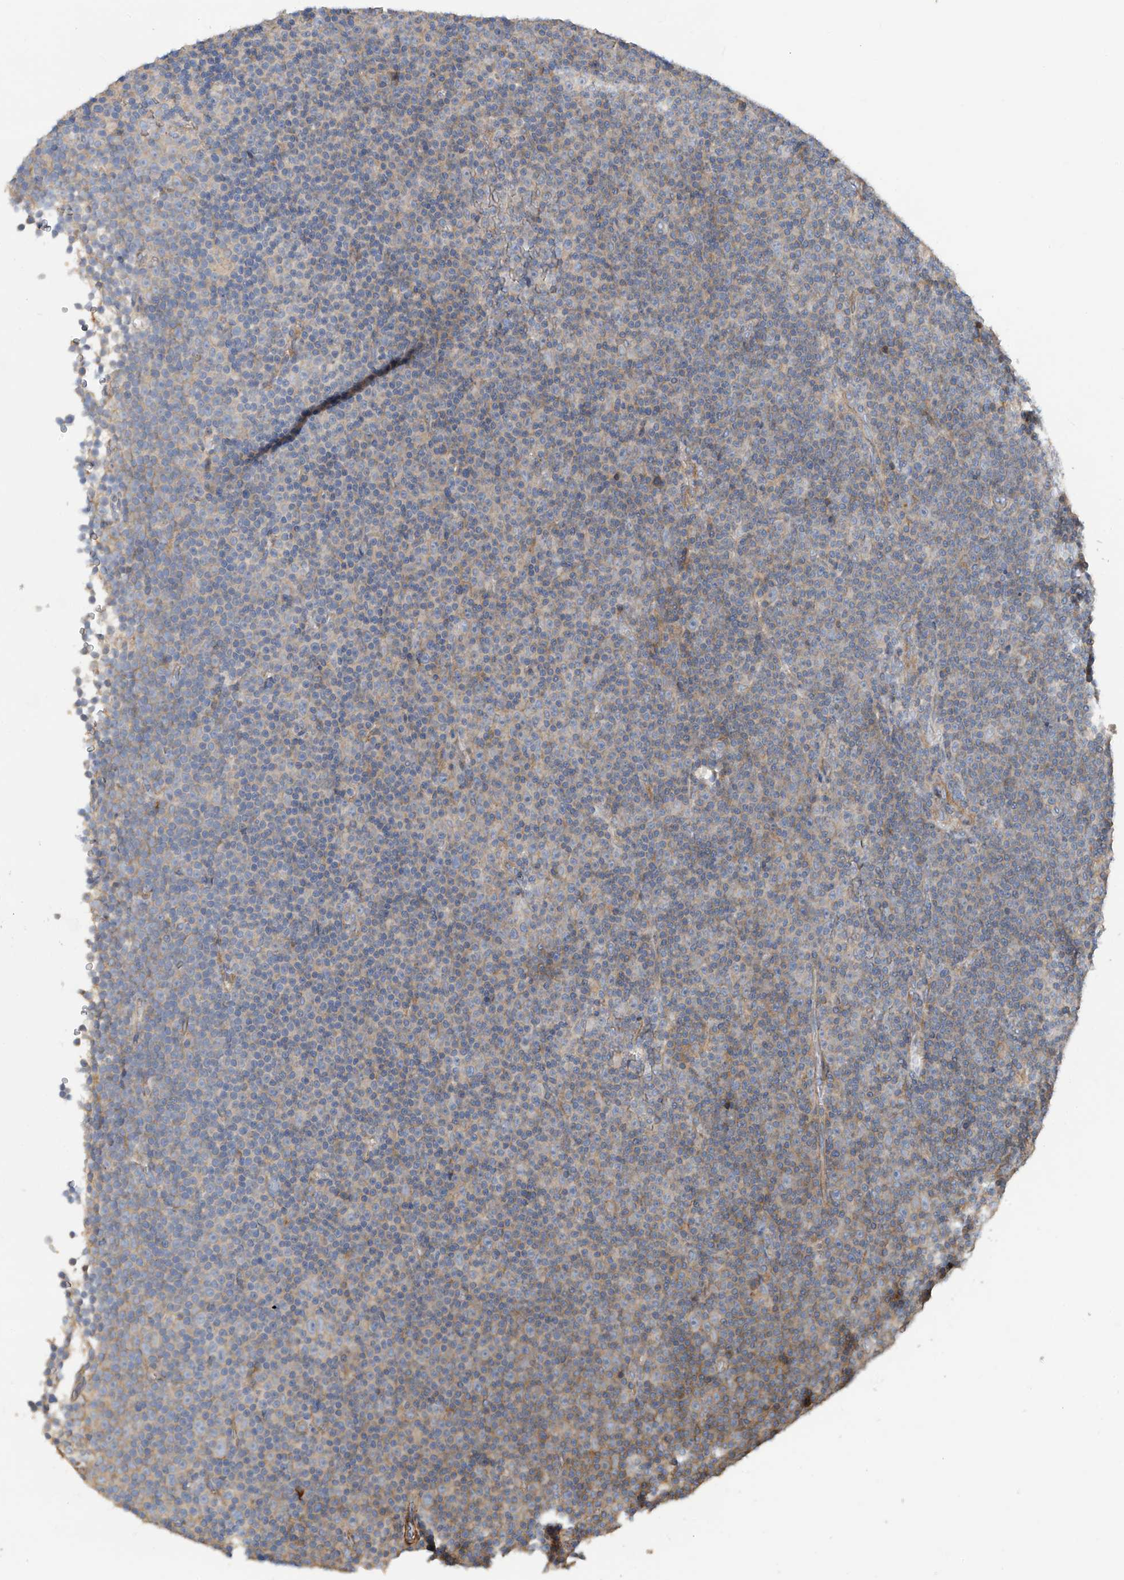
{"staining": {"intensity": "weak", "quantity": "<25%", "location": "cytoplasmic/membranous"}, "tissue": "lymphoma", "cell_type": "Tumor cells", "image_type": "cancer", "snomed": [{"axis": "morphology", "description": "Malignant lymphoma, non-Hodgkin's type, Low grade"}, {"axis": "topography", "description": "Lymph node"}], "caption": "Tumor cells are negative for brown protein staining in malignant lymphoma, non-Hodgkin's type (low-grade).", "gene": "SLC43A3", "patient": {"sex": "female", "age": 67}}